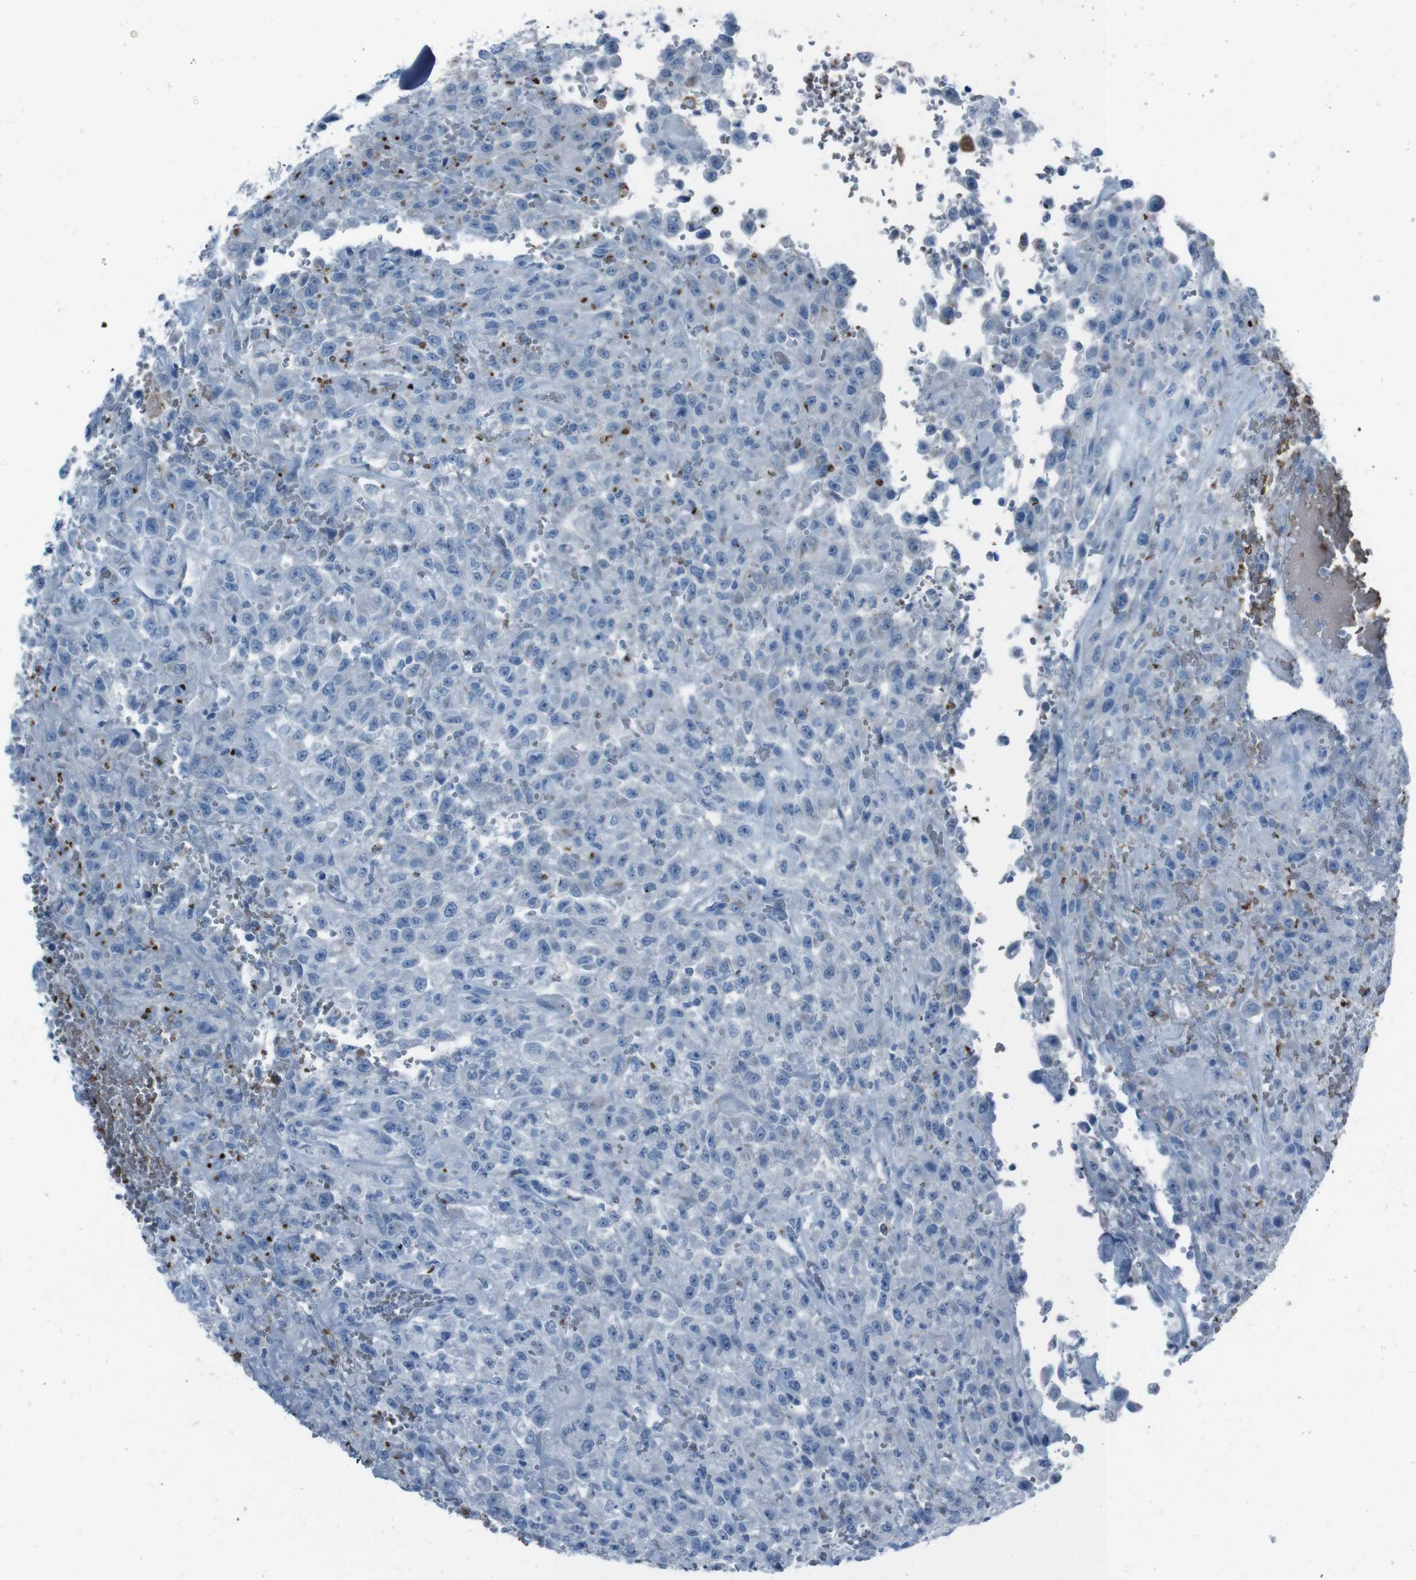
{"staining": {"intensity": "negative", "quantity": "none", "location": "none"}, "tissue": "urothelial cancer", "cell_type": "Tumor cells", "image_type": "cancer", "snomed": [{"axis": "morphology", "description": "Urothelial carcinoma, High grade"}, {"axis": "topography", "description": "Urinary bladder"}], "caption": "High power microscopy photomicrograph of an immunohistochemistry (IHC) image of high-grade urothelial carcinoma, revealing no significant expression in tumor cells.", "gene": "ST6GAL1", "patient": {"sex": "male", "age": 46}}